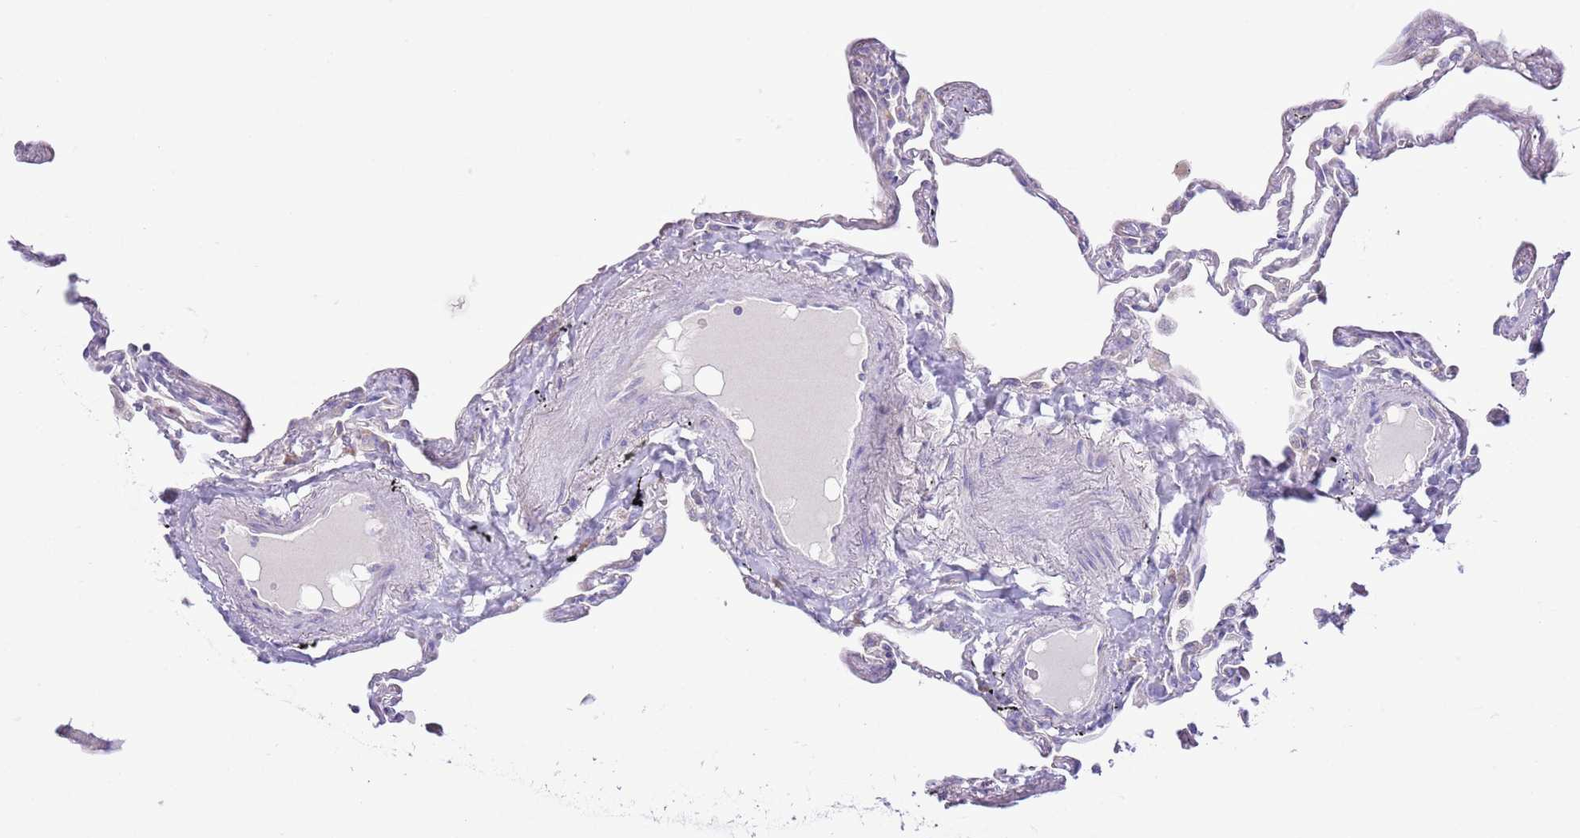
{"staining": {"intensity": "negative", "quantity": "none", "location": "none"}, "tissue": "lung", "cell_type": "Alveolar cells", "image_type": "normal", "snomed": [{"axis": "morphology", "description": "Normal tissue, NOS"}, {"axis": "topography", "description": "Lung"}], "caption": "An image of lung stained for a protein exhibits no brown staining in alveolar cells.", "gene": "OAZ2", "patient": {"sex": "female", "age": 67}}